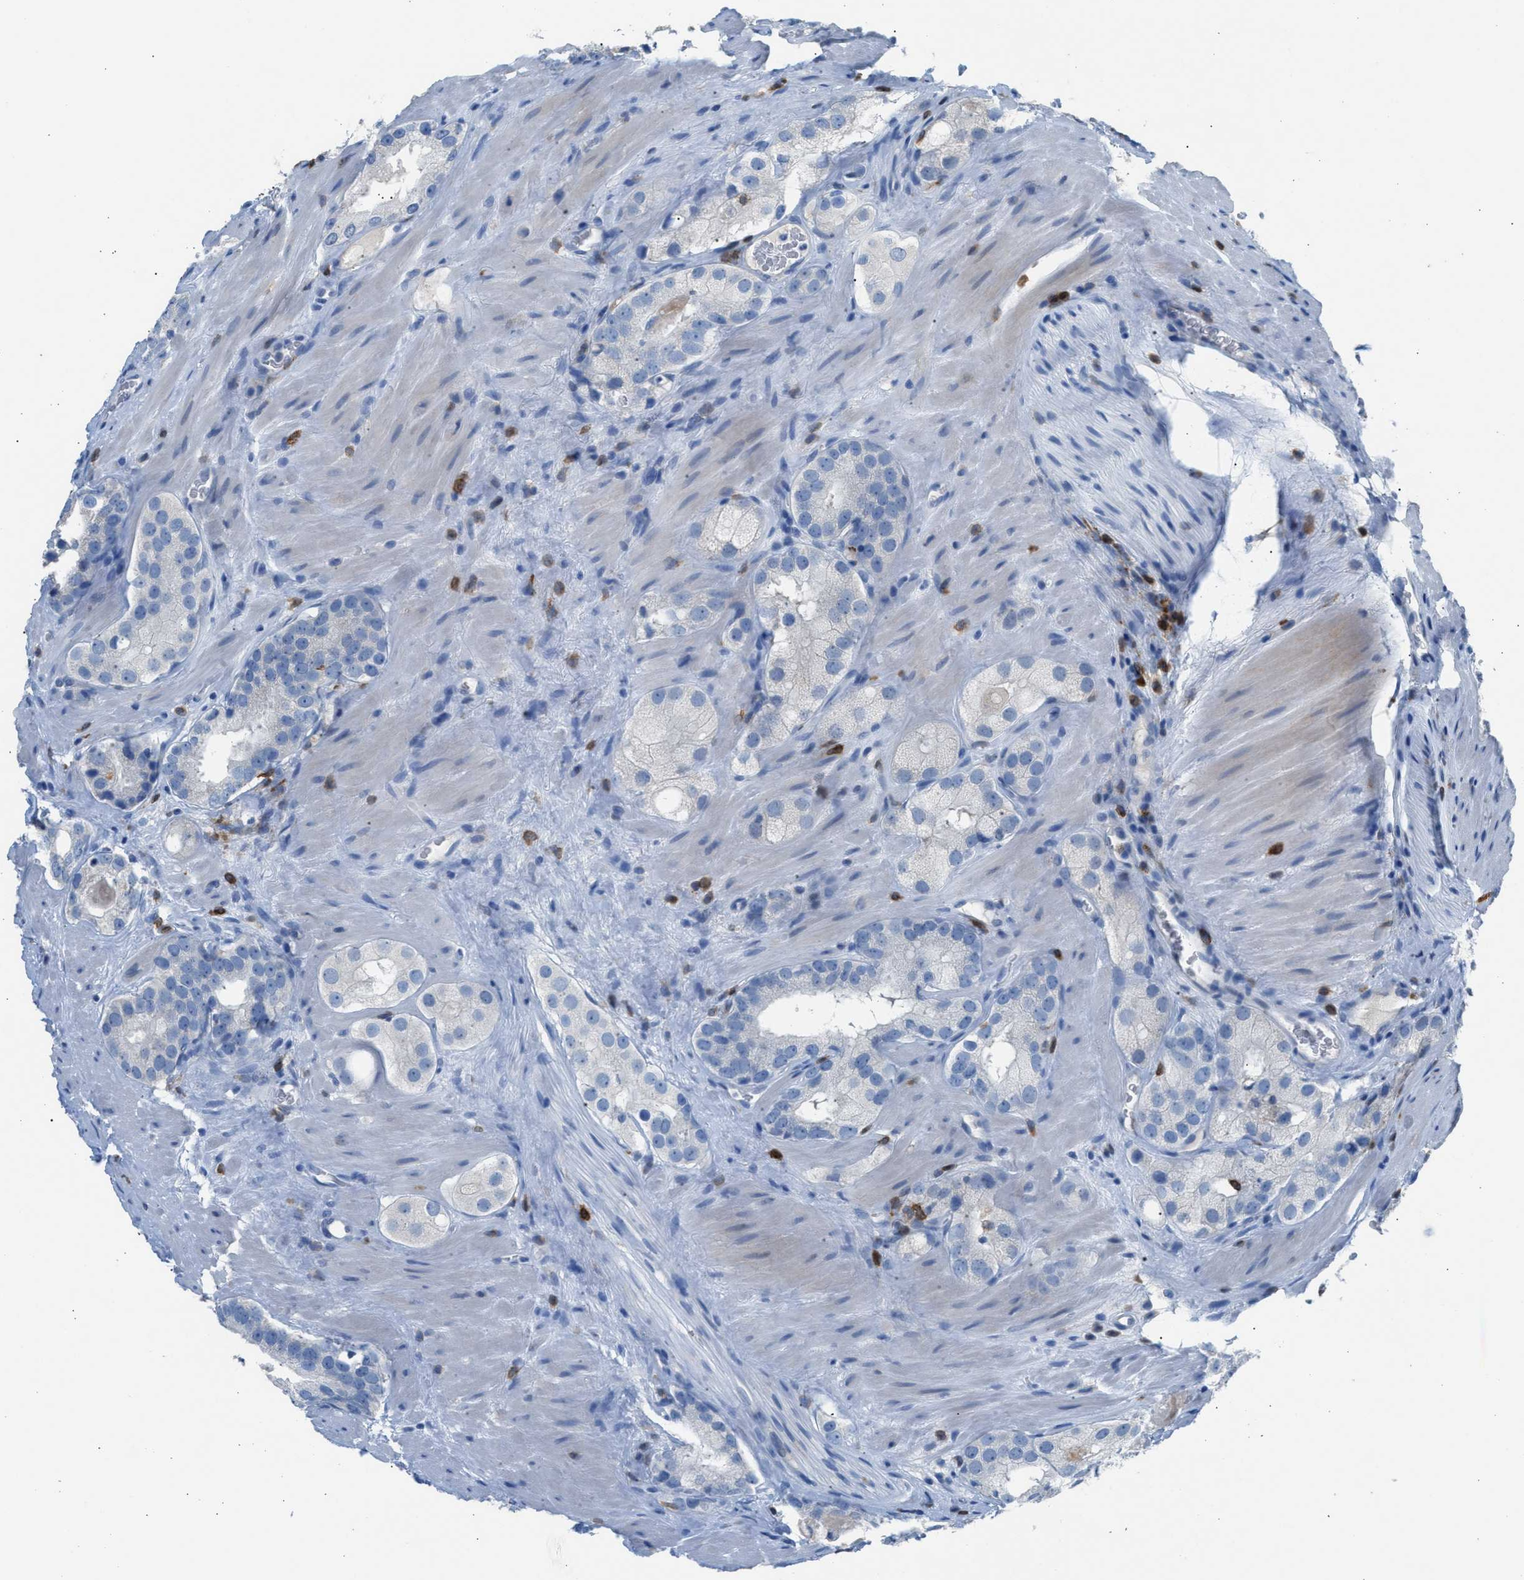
{"staining": {"intensity": "negative", "quantity": "none", "location": "none"}, "tissue": "prostate cancer", "cell_type": "Tumor cells", "image_type": "cancer", "snomed": [{"axis": "morphology", "description": "Adenocarcinoma, High grade"}, {"axis": "topography", "description": "Prostate"}], "caption": "This is an immunohistochemistry (IHC) histopathology image of prostate cancer. There is no staining in tumor cells.", "gene": "CLEC10A", "patient": {"sex": "male", "age": 63}}